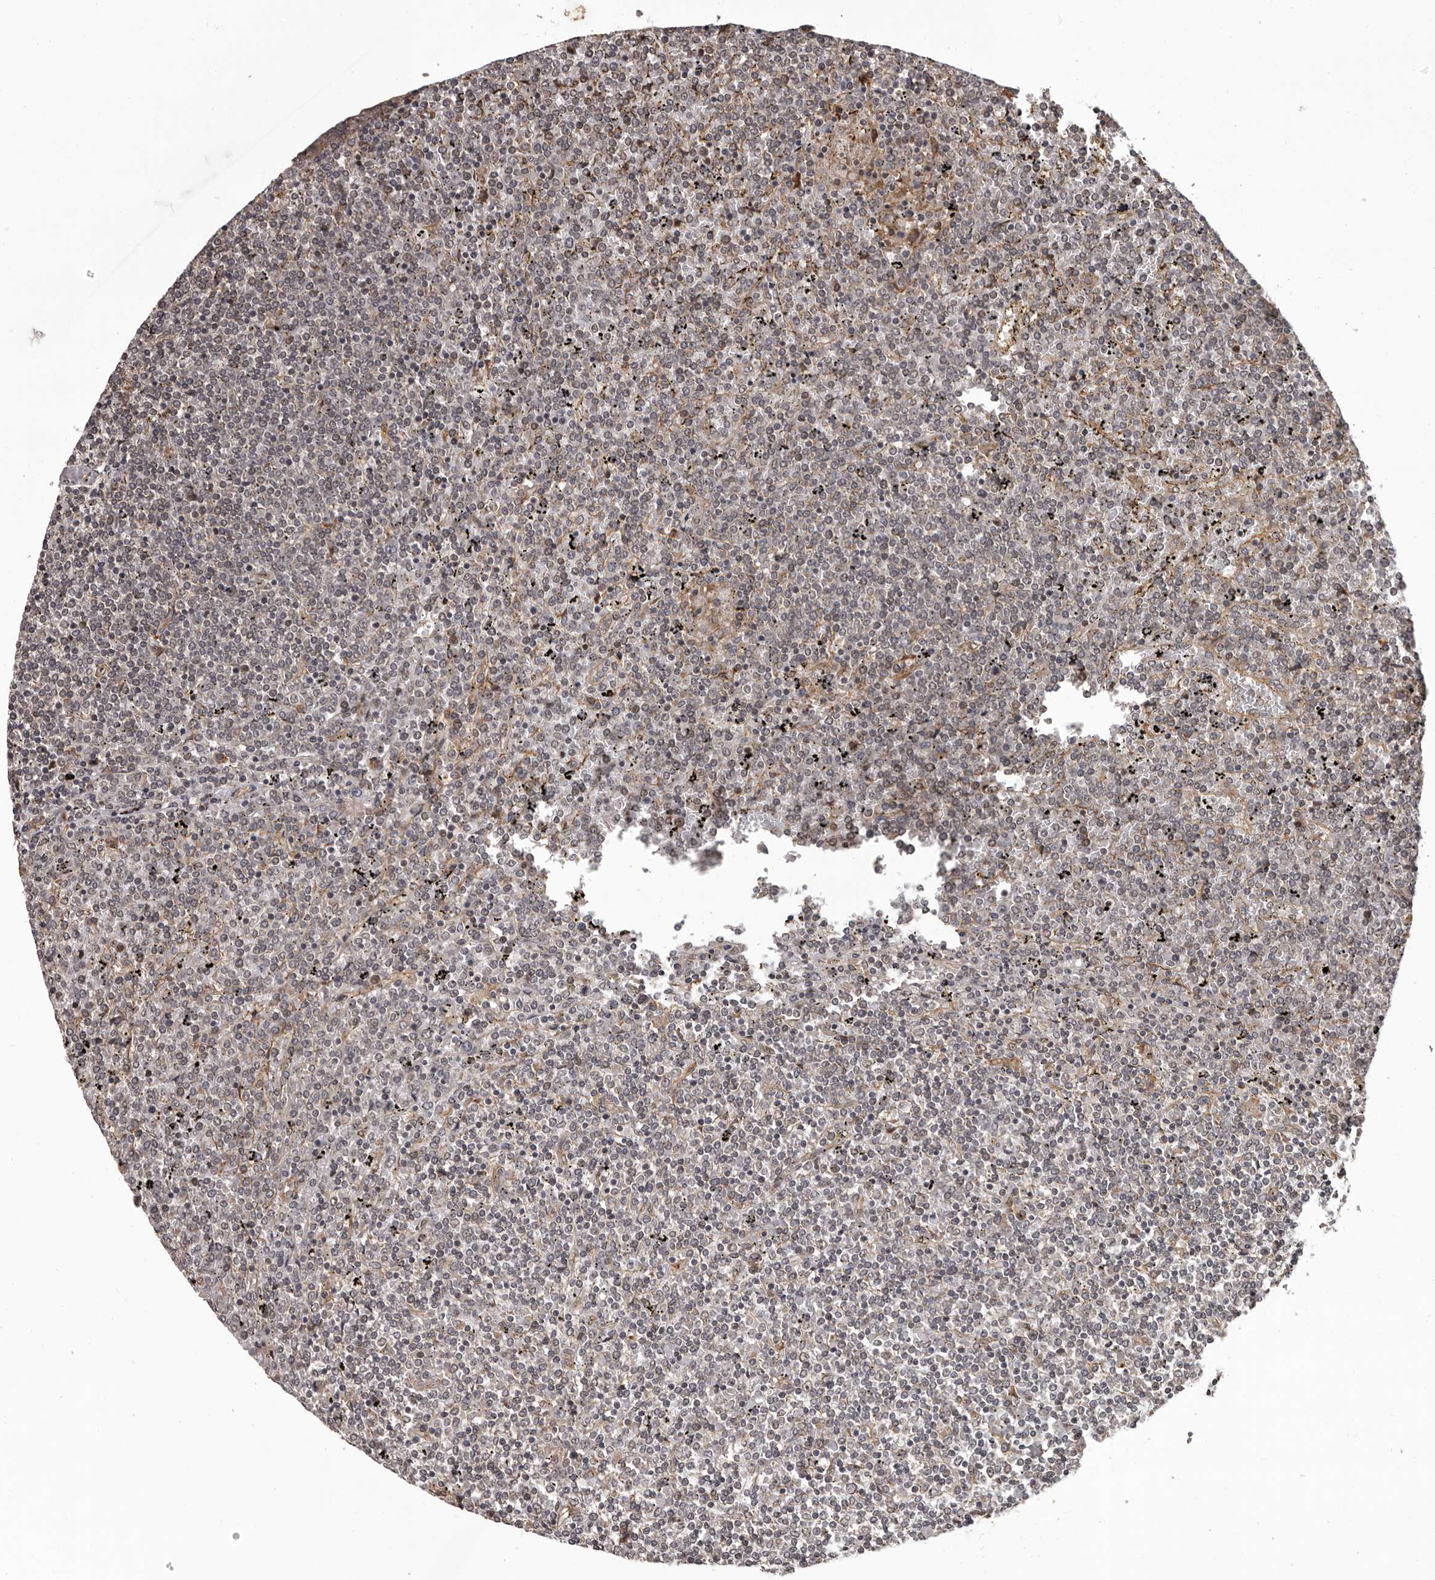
{"staining": {"intensity": "negative", "quantity": "none", "location": "none"}, "tissue": "lymphoma", "cell_type": "Tumor cells", "image_type": "cancer", "snomed": [{"axis": "morphology", "description": "Malignant lymphoma, non-Hodgkin's type, Low grade"}, {"axis": "topography", "description": "Spleen"}], "caption": "Human malignant lymphoma, non-Hodgkin's type (low-grade) stained for a protein using immunohistochemistry displays no staining in tumor cells.", "gene": "SLITRK6", "patient": {"sex": "female", "age": 19}}